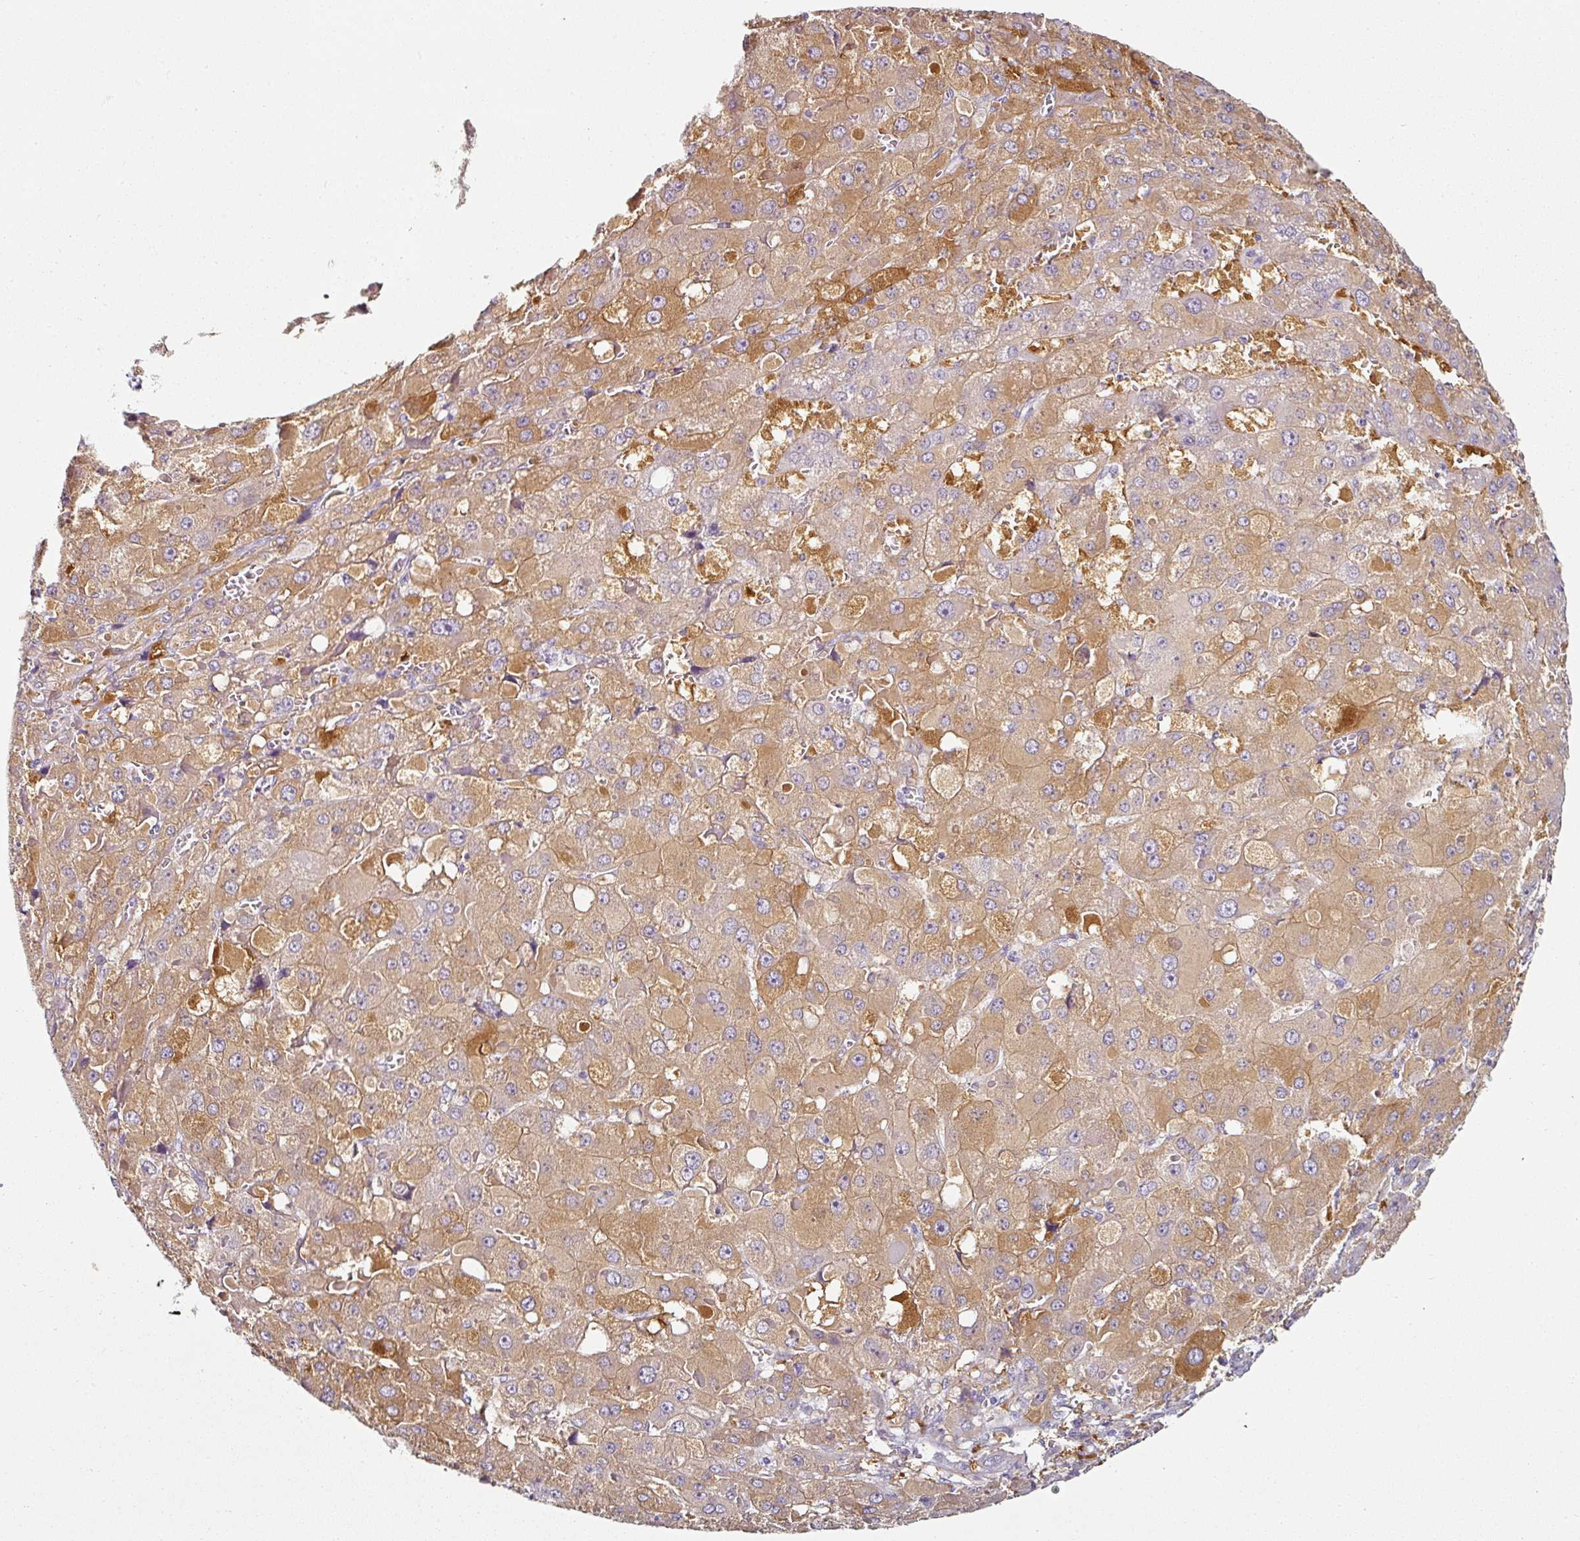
{"staining": {"intensity": "moderate", "quantity": ">75%", "location": "cytoplasmic/membranous"}, "tissue": "liver cancer", "cell_type": "Tumor cells", "image_type": "cancer", "snomed": [{"axis": "morphology", "description": "Carcinoma, Hepatocellular, NOS"}, {"axis": "topography", "description": "Liver"}], "caption": "A brown stain highlights moderate cytoplasmic/membranous expression of a protein in liver cancer (hepatocellular carcinoma) tumor cells.", "gene": "CAP2", "patient": {"sex": "female", "age": 73}}